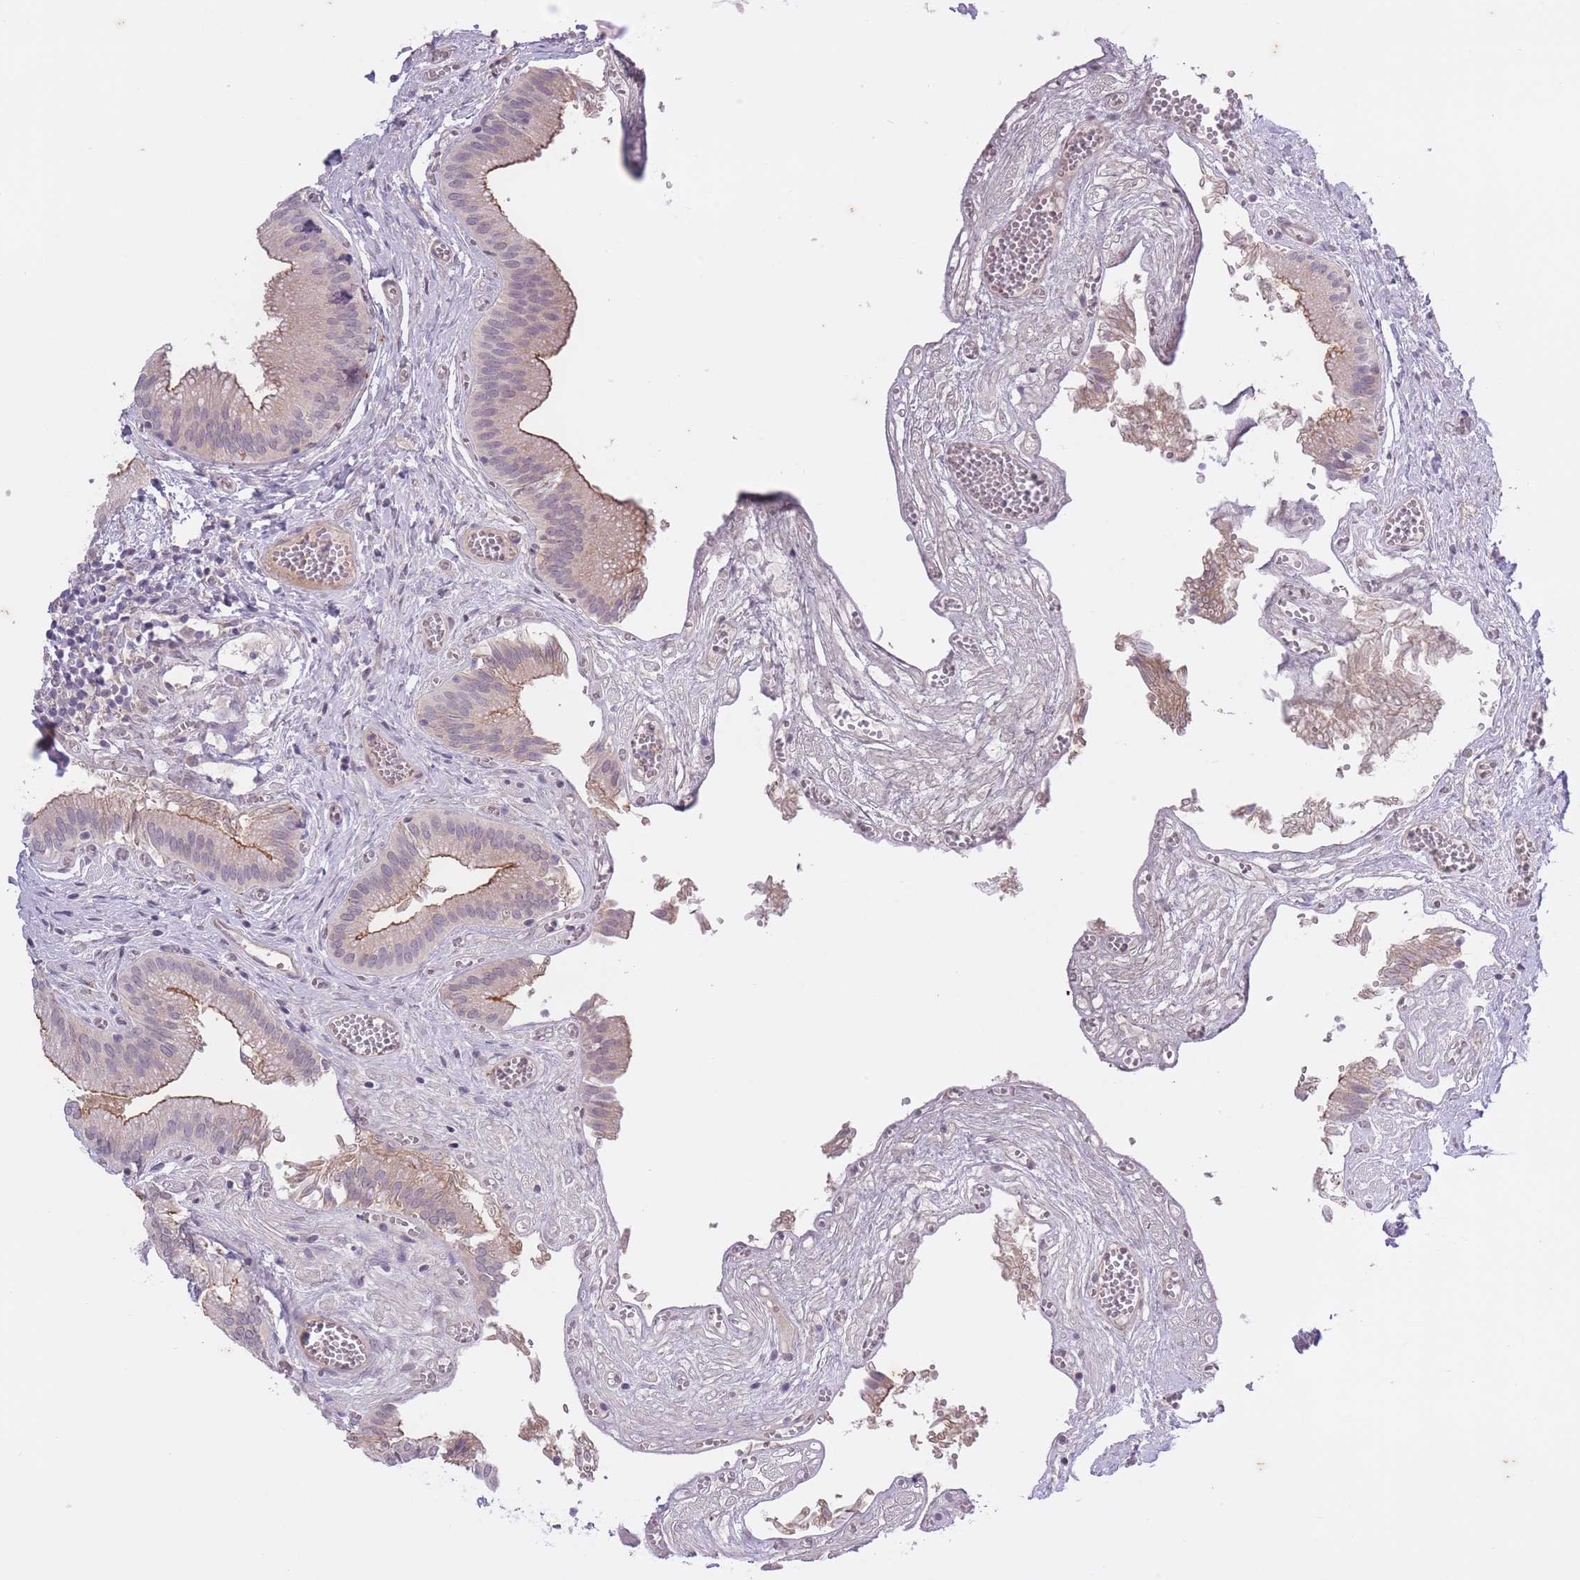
{"staining": {"intensity": "strong", "quantity": "25%-75%", "location": "cytoplasmic/membranous"}, "tissue": "gallbladder", "cell_type": "Glandular cells", "image_type": "normal", "snomed": [{"axis": "morphology", "description": "Normal tissue, NOS"}, {"axis": "topography", "description": "Gallbladder"}, {"axis": "topography", "description": "Peripheral nerve tissue"}], "caption": "Protein analysis of normal gallbladder exhibits strong cytoplasmic/membranous expression in approximately 25%-75% of glandular cells. (brown staining indicates protein expression, while blue staining denotes nuclei).", "gene": "ARPIN", "patient": {"sex": "male", "age": 17}}